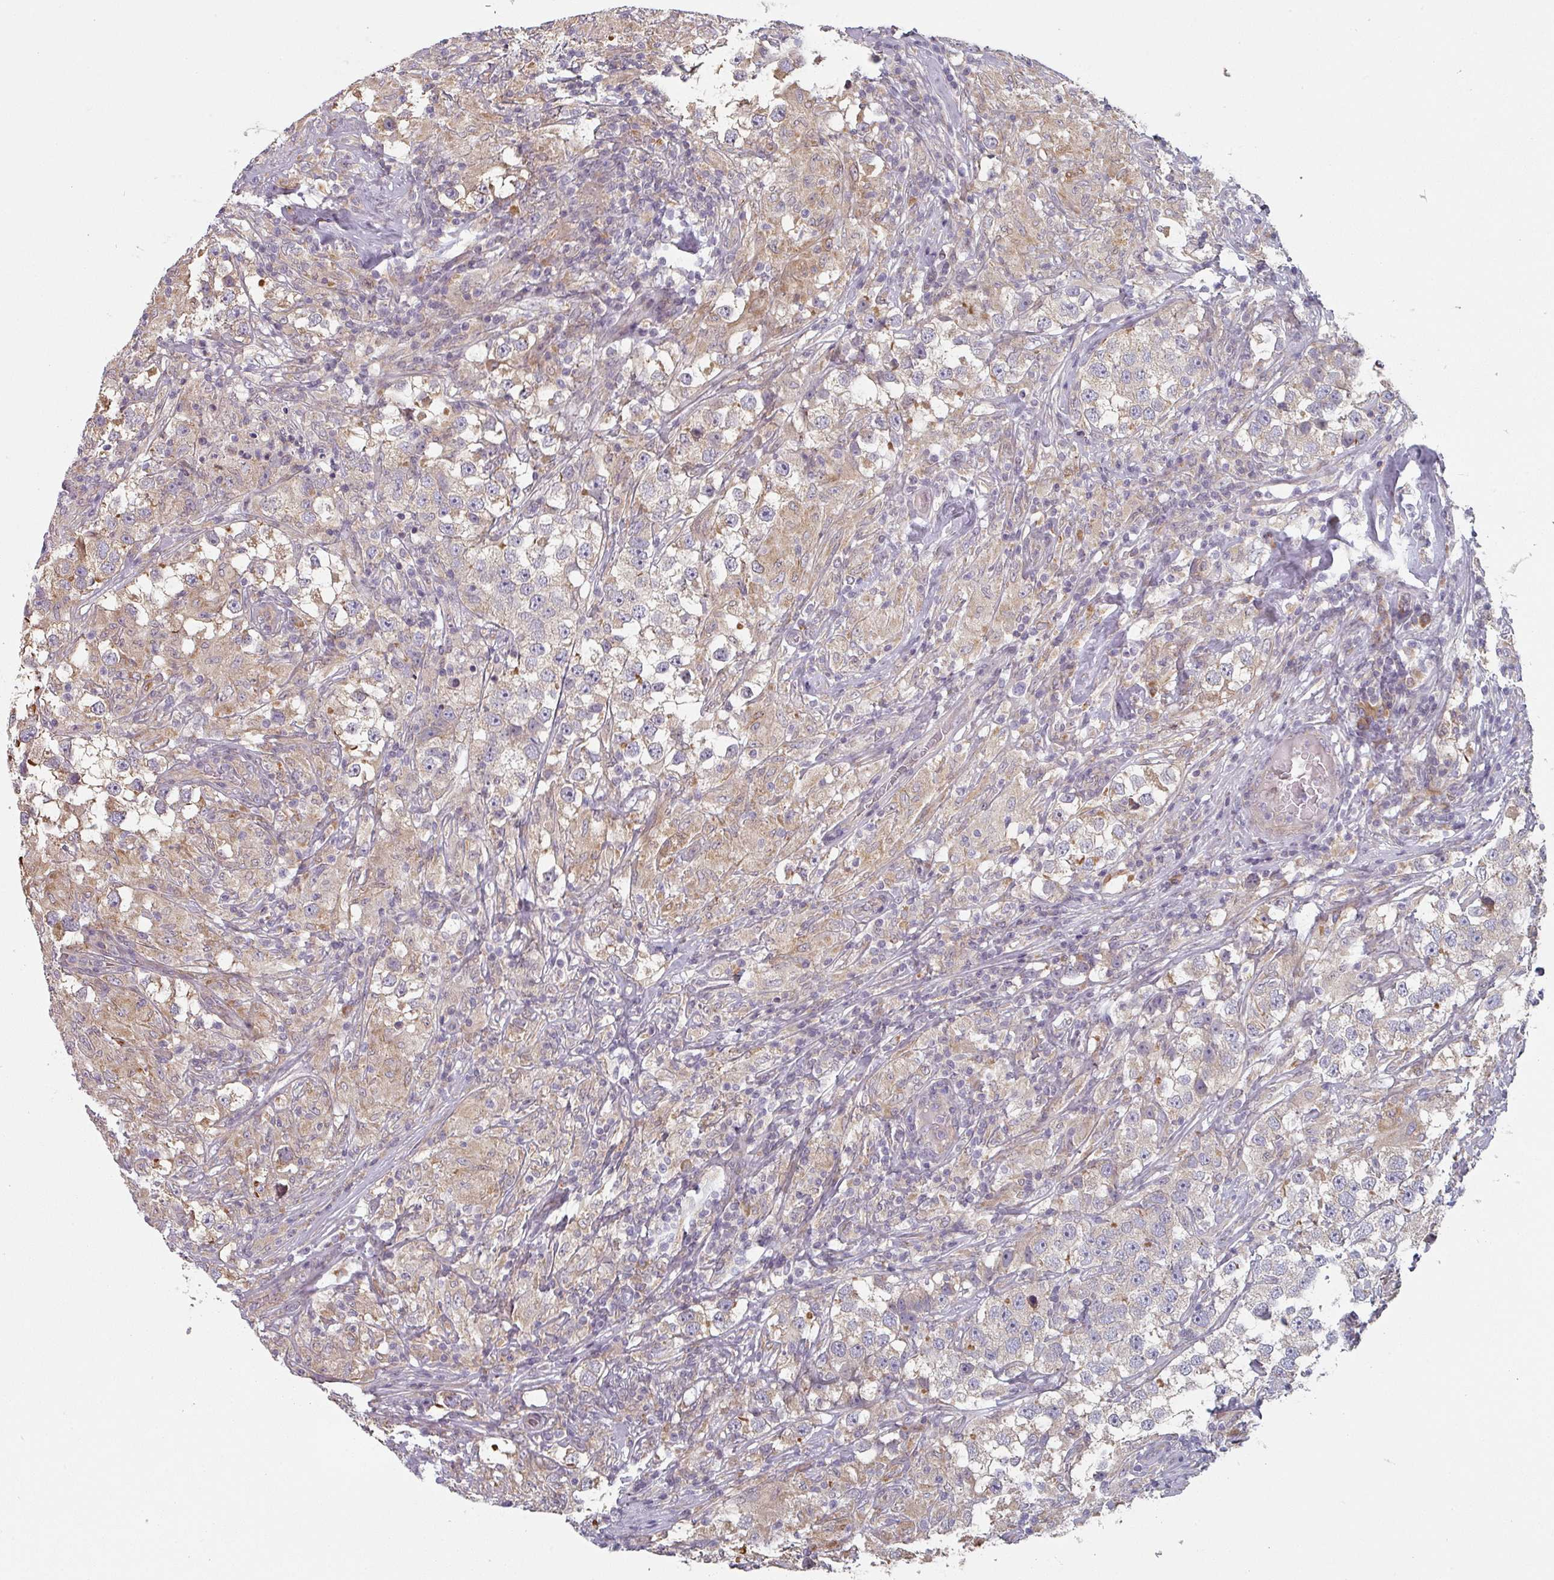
{"staining": {"intensity": "weak", "quantity": "25%-75%", "location": "cytoplasmic/membranous"}, "tissue": "testis cancer", "cell_type": "Tumor cells", "image_type": "cancer", "snomed": [{"axis": "morphology", "description": "Seminoma, NOS"}, {"axis": "topography", "description": "Testis"}], "caption": "Human testis cancer (seminoma) stained with a brown dye displays weak cytoplasmic/membranous positive expression in about 25%-75% of tumor cells.", "gene": "TAPT1", "patient": {"sex": "male", "age": 46}}